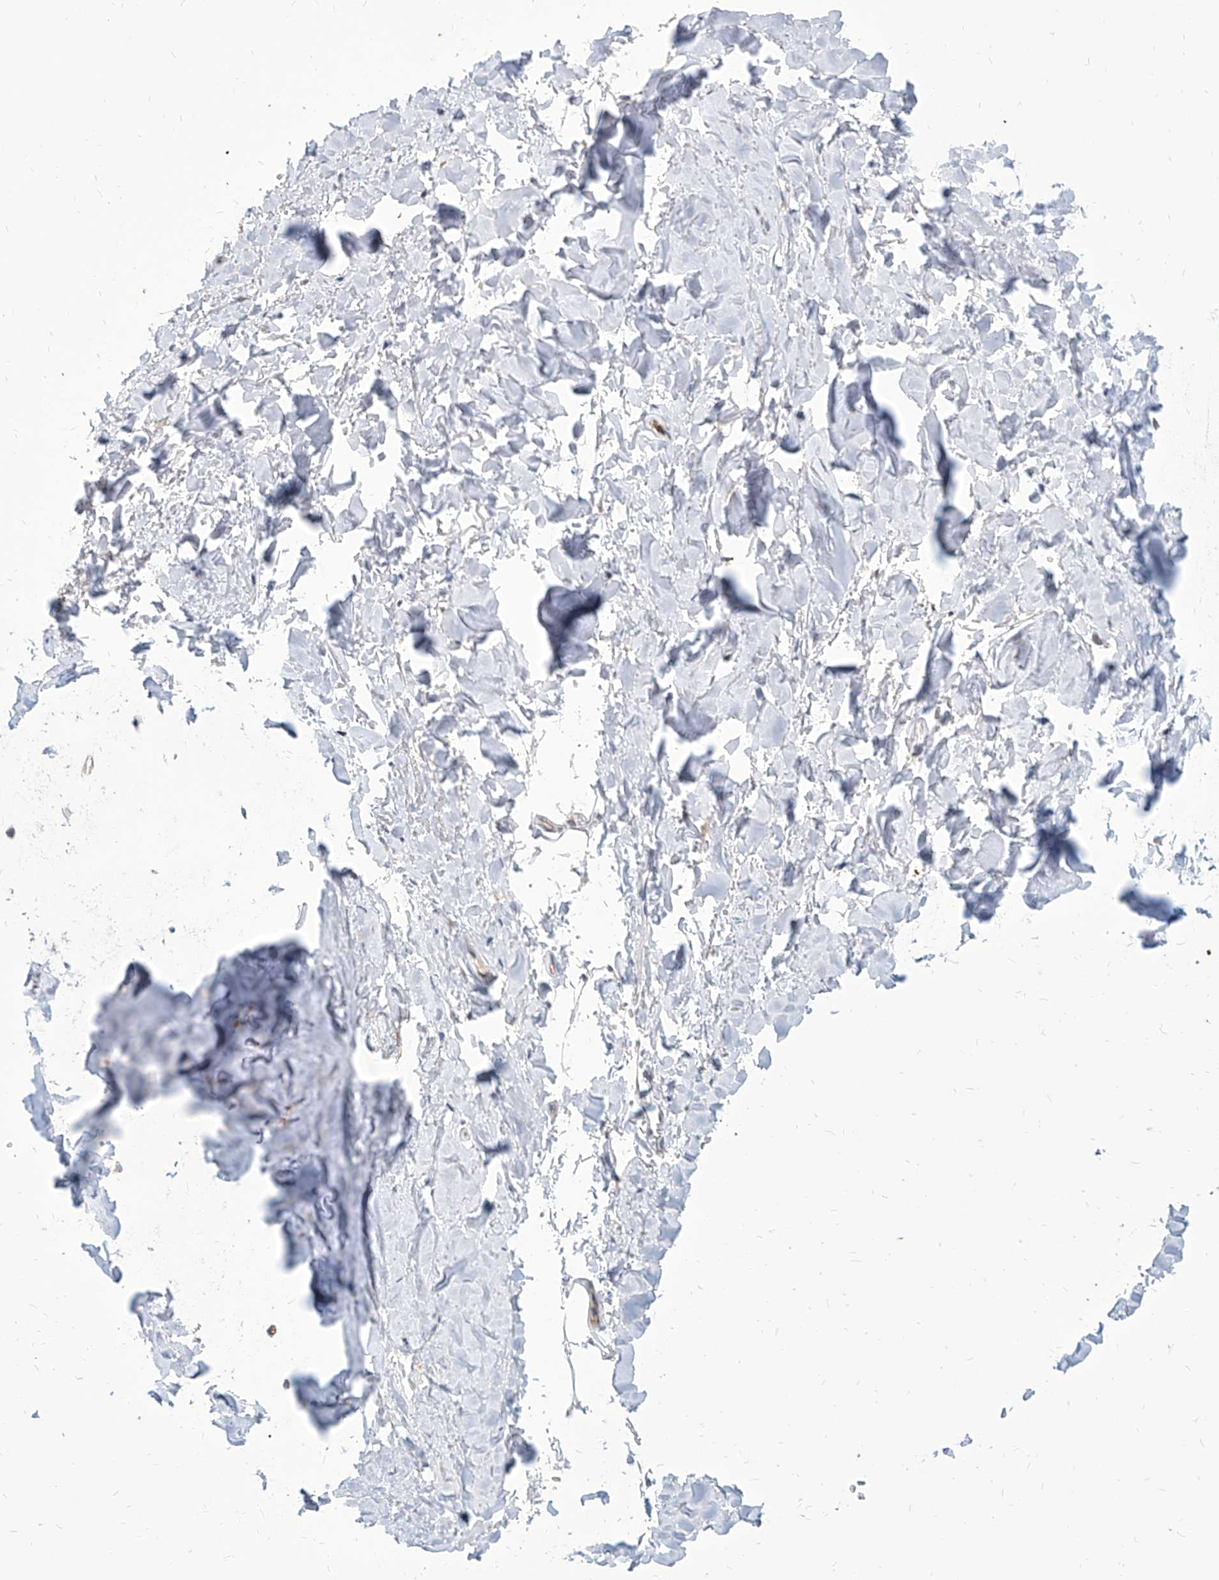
{"staining": {"intensity": "weak", "quantity": ">75%", "location": "cytoplasmic/membranous"}, "tissue": "adipose tissue", "cell_type": "Adipocytes", "image_type": "normal", "snomed": [{"axis": "morphology", "description": "Normal tissue, NOS"}, {"axis": "topography", "description": "Cartilage tissue"}], "caption": "Adipose tissue stained with immunohistochemistry reveals weak cytoplasmic/membranous expression in about >75% of adipocytes. (DAB (3,3'-diaminobenzidine) IHC with brightfield microscopy, high magnification).", "gene": "FAM83B", "patient": {"sex": "female", "age": 63}}